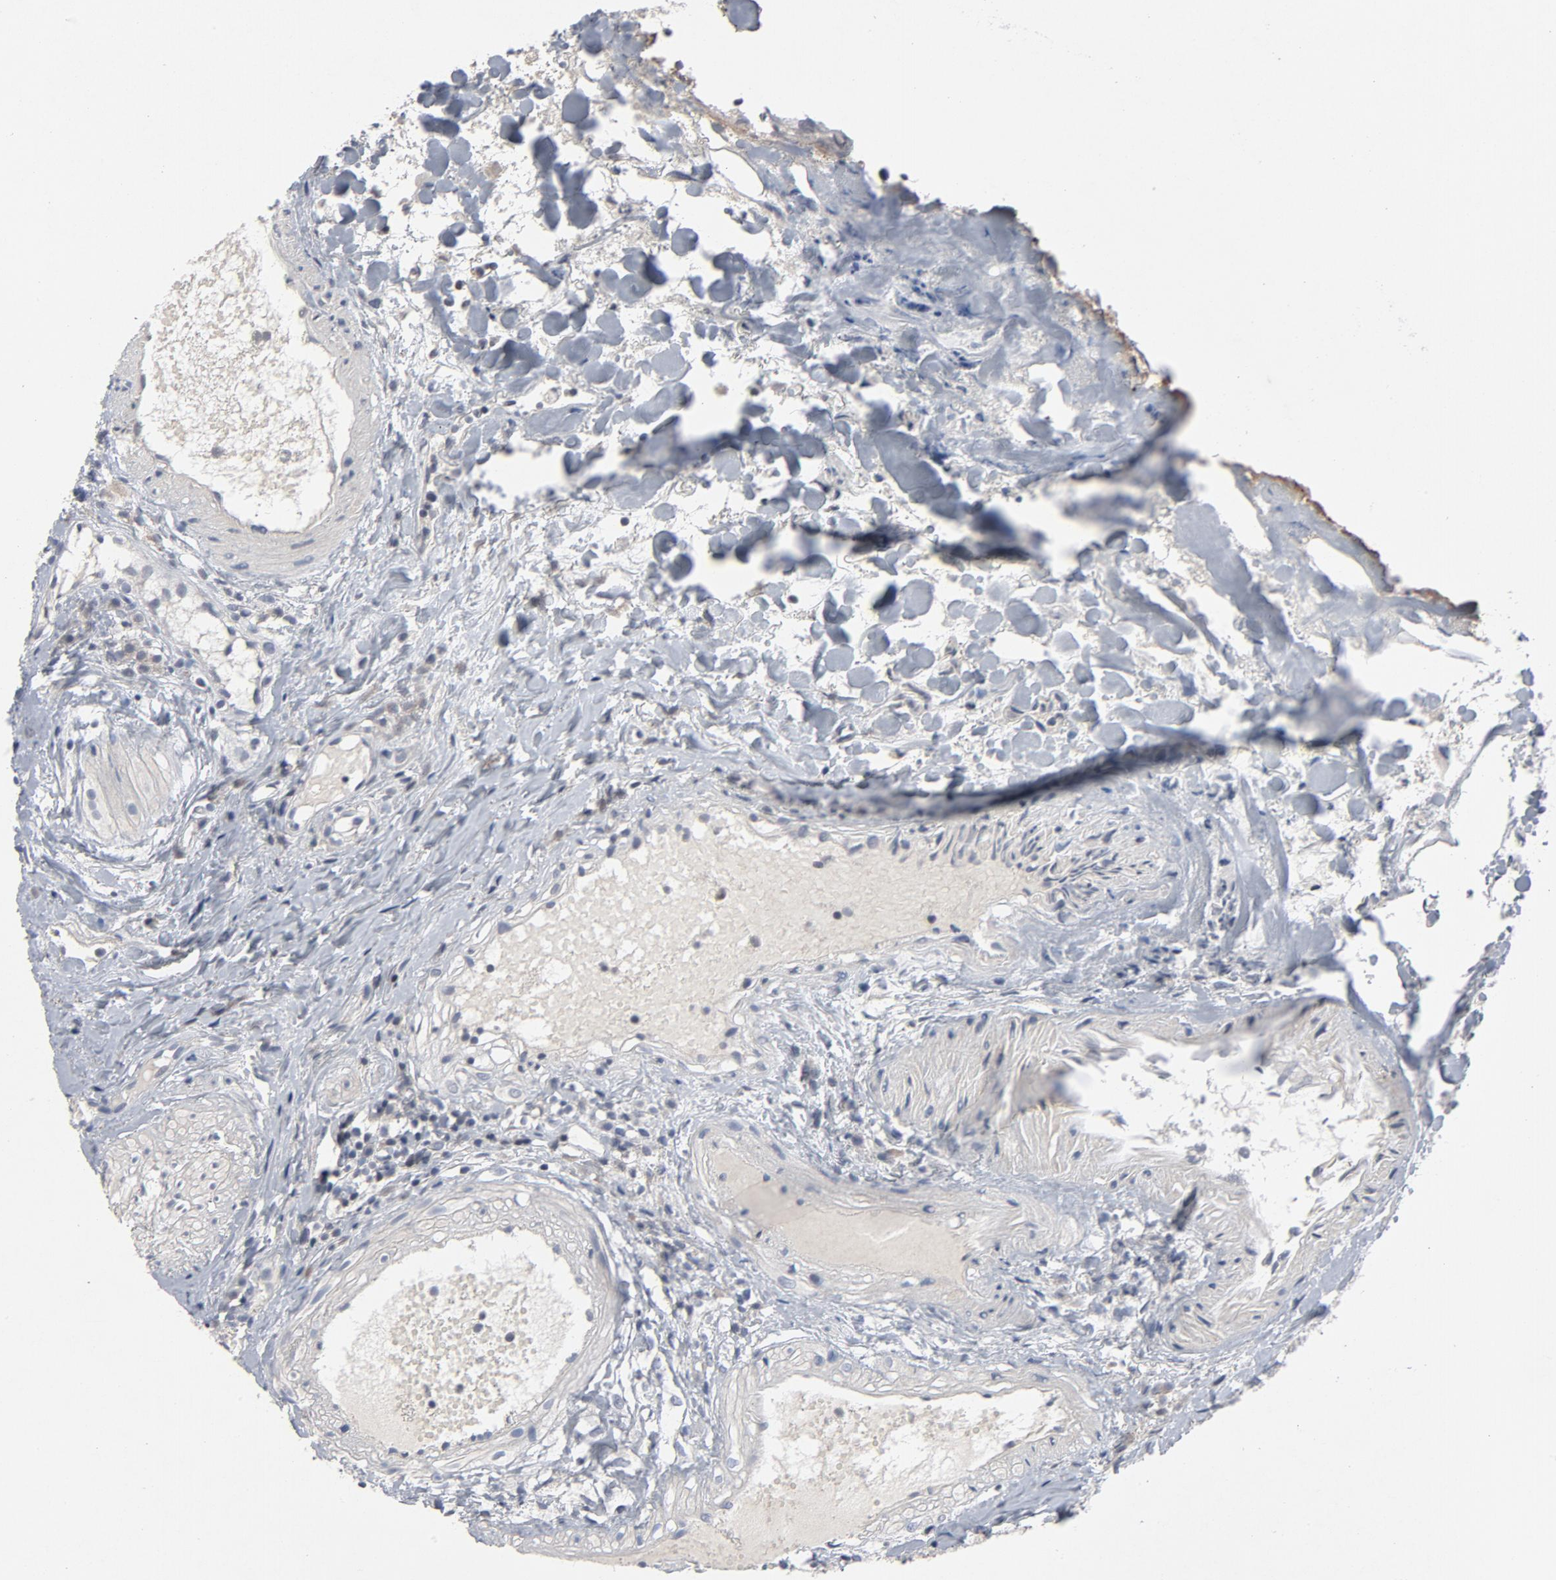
{"staining": {"intensity": "negative", "quantity": "none", "location": "none"}, "tissue": "urothelial cancer", "cell_type": "Tumor cells", "image_type": "cancer", "snomed": [{"axis": "morphology", "description": "Urothelial carcinoma, High grade"}, {"axis": "topography", "description": "Urinary bladder"}], "caption": "DAB (3,3'-diaminobenzidine) immunohistochemical staining of human urothelial carcinoma (high-grade) displays no significant positivity in tumor cells.", "gene": "TCL1A", "patient": {"sex": "female", "age": 75}}